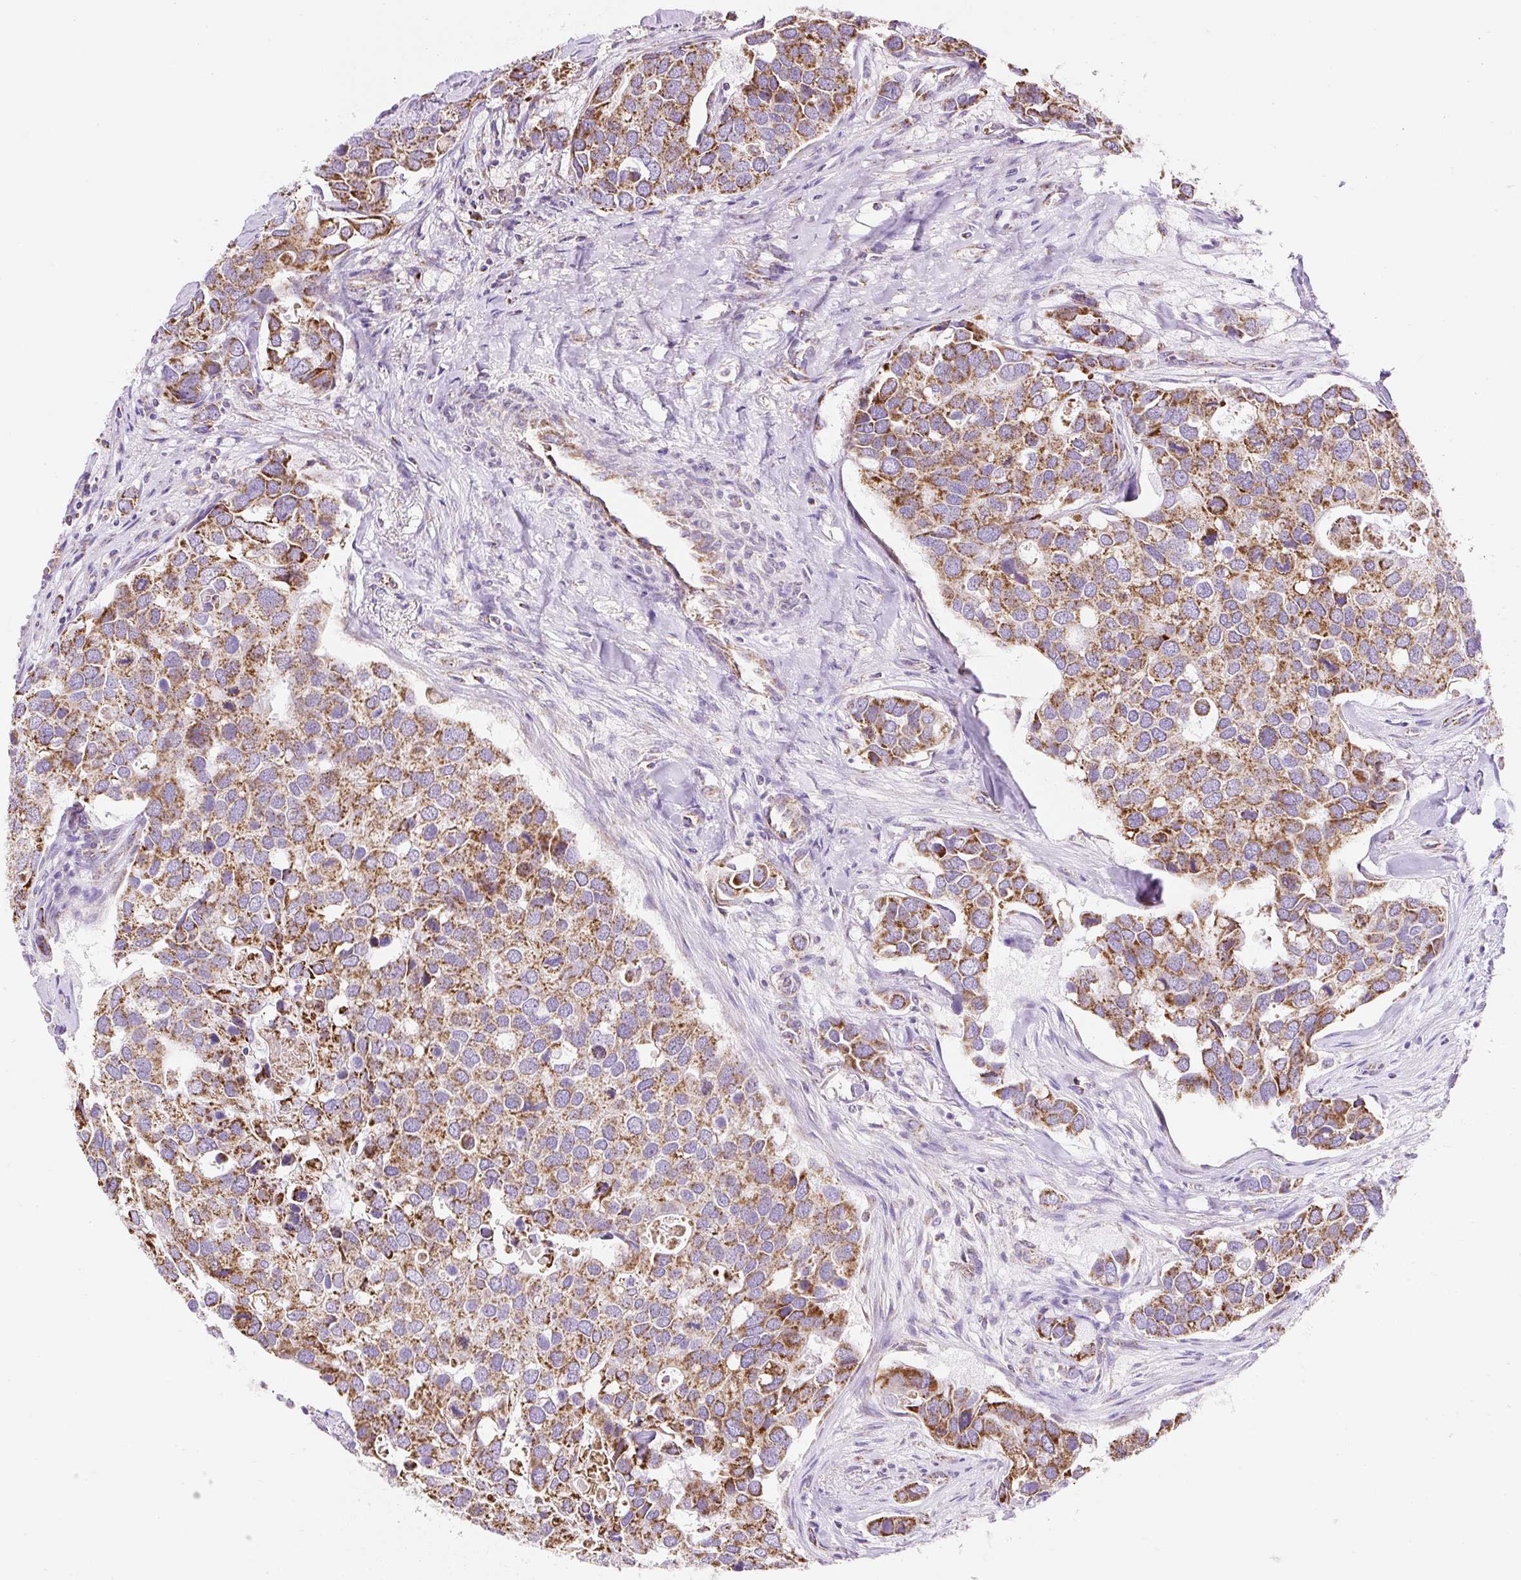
{"staining": {"intensity": "moderate", "quantity": ">75%", "location": "cytoplasmic/membranous"}, "tissue": "breast cancer", "cell_type": "Tumor cells", "image_type": "cancer", "snomed": [{"axis": "morphology", "description": "Duct carcinoma"}, {"axis": "topography", "description": "Breast"}], "caption": "Immunohistochemical staining of human breast invasive ductal carcinoma demonstrates medium levels of moderate cytoplasmic/membranous expression in about >75% of tumor cells.", "gene": "DAAM2", "patient": {"sex": "female", "age": 83}}